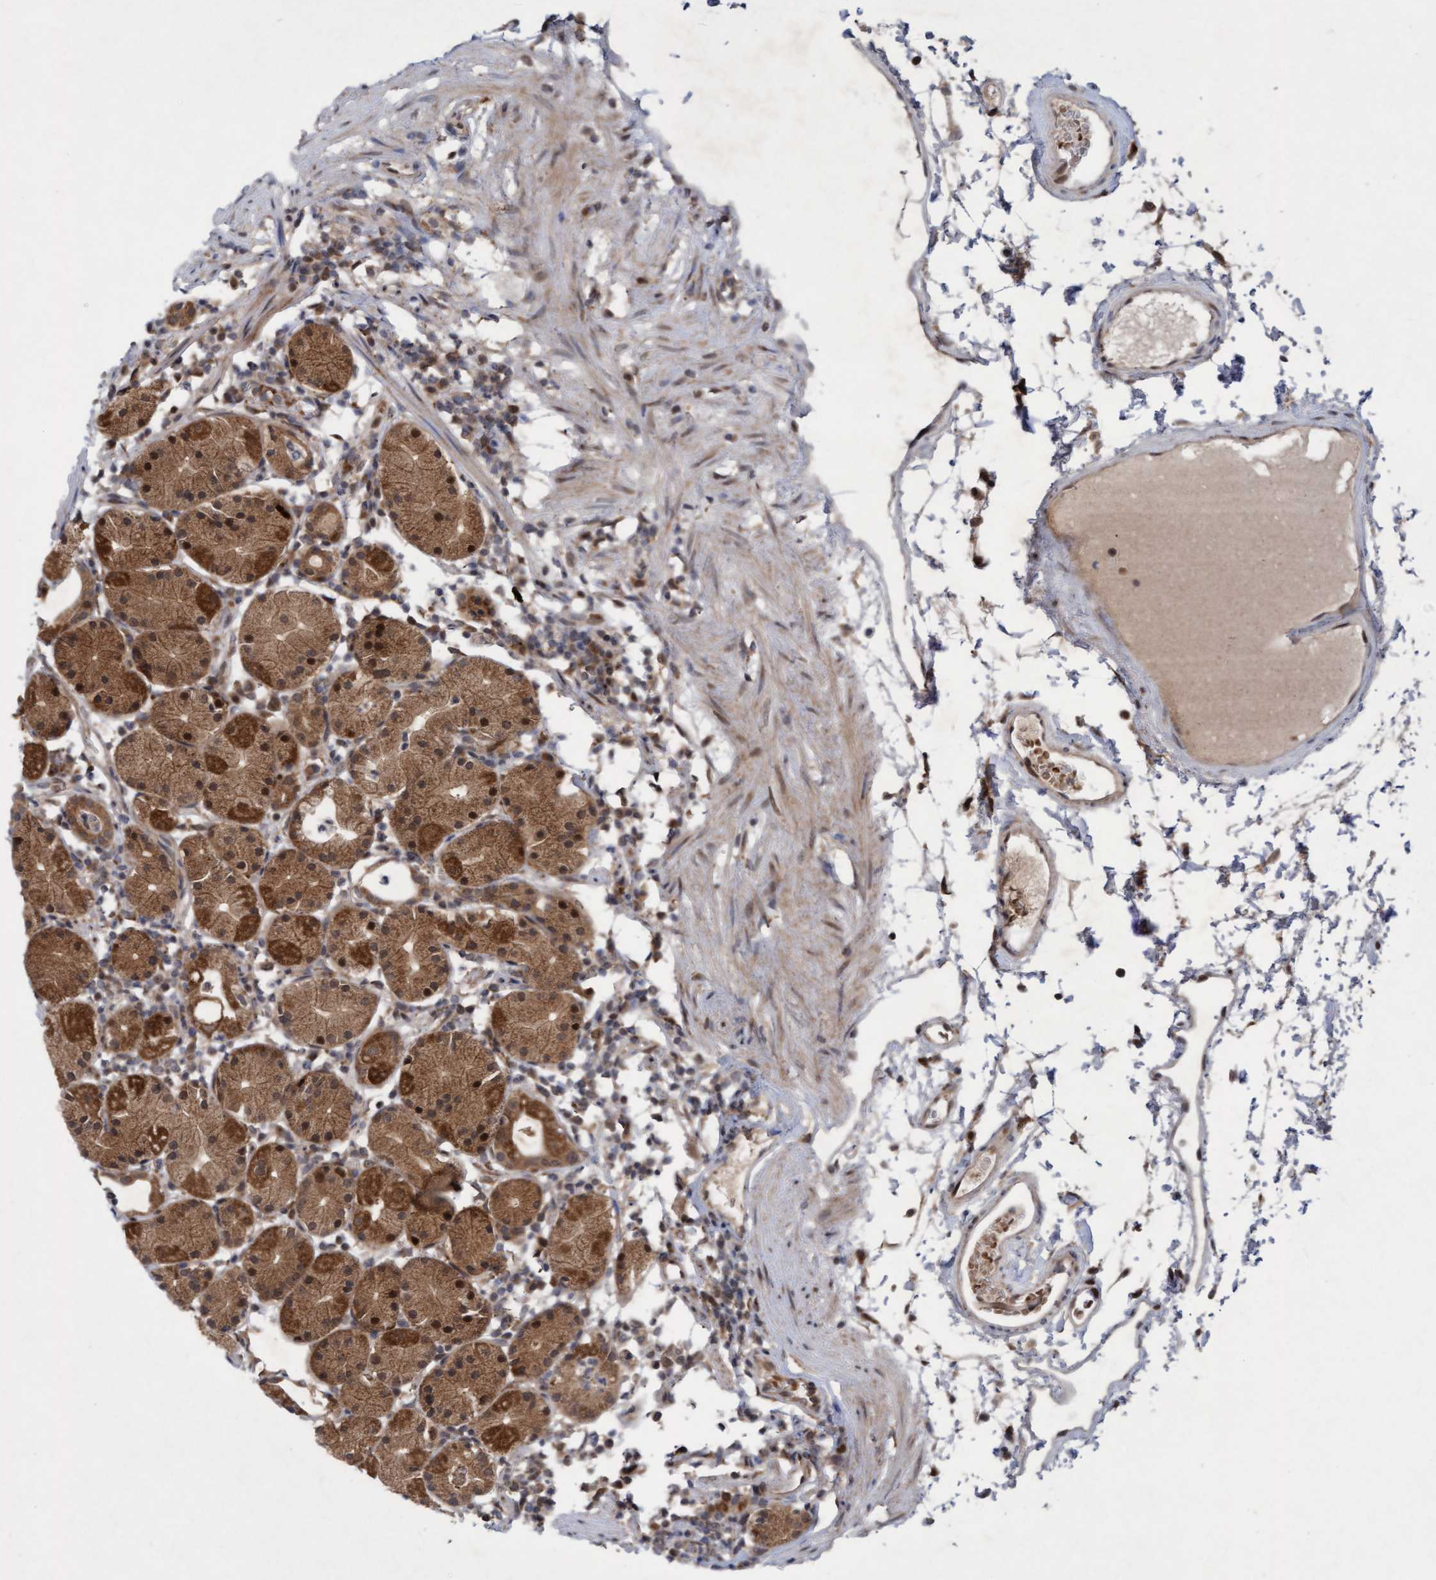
{"staining": {"intensity": "moderate", "quantity": ">75%", "location": "cytoplasmic/membranous,nuclear"}, "tissue": "stomach", "cell_type": "Glandular cells", "image_type": "normal", "snomed": [{"axis": "morphology", "description": "Normal tissue, NOS"}, {"axis": "topography", "description": "Stomach"}, {"axis": "topography", "description": "Stomach, lower"}], "caption": "IHC staining of benign stomach, which reveals medium levels of moderate cytoplasmic/membranous,nuclear positivity in approximately >75% of glandular cells indicating moderate cytoplasmic/membranous,nuclear protein expression. The staining was performed using DAB (3,3'-diaminobenzidine) (brown) for protein detection and nuclei were counterstained in hematoxylin (blue).", "gene": "TANC2", "patient": {"sex": "female", "age": 75}}